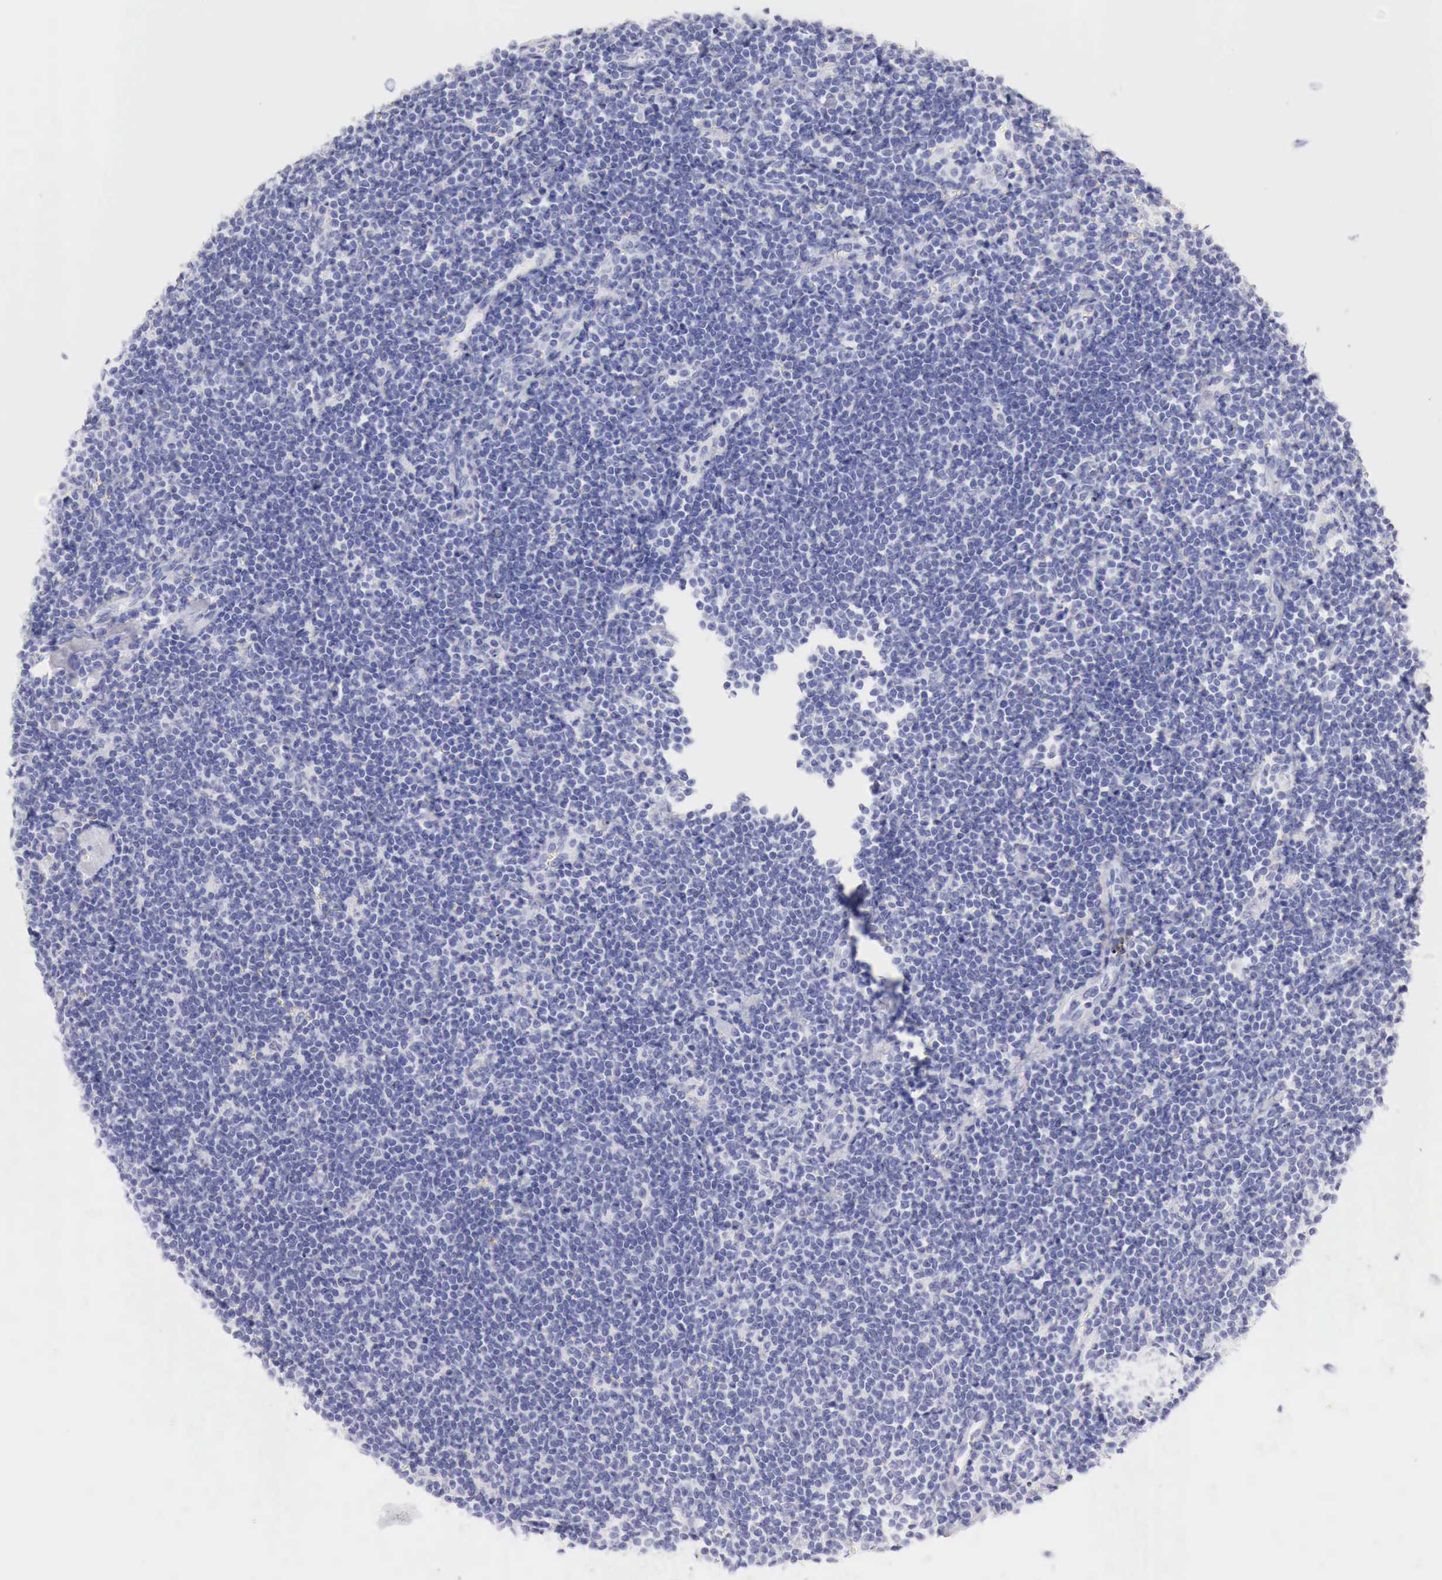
{"staining": {"intensity": "negative", "quantity": "none", "location": "none"}, "tissue": "lymphoma", "cell_type": "Tumor cells", "image_type": "cancer", "snomed": [{"axis": "morphology", "description": "Malignant lymphoma, non-Hodgkin's type, Low grade"}, {"axis": "topography", "description": "Lymph node"}], "caption": "This histopathology image is of lymphoma stained with immunohistochemistry (IHC) to label a protein in brown with the nuclei are counter-stained blue. There is no staining in tumor cells.", "gene": "TYR", "patient": {"sex": "male", "age": 65}}